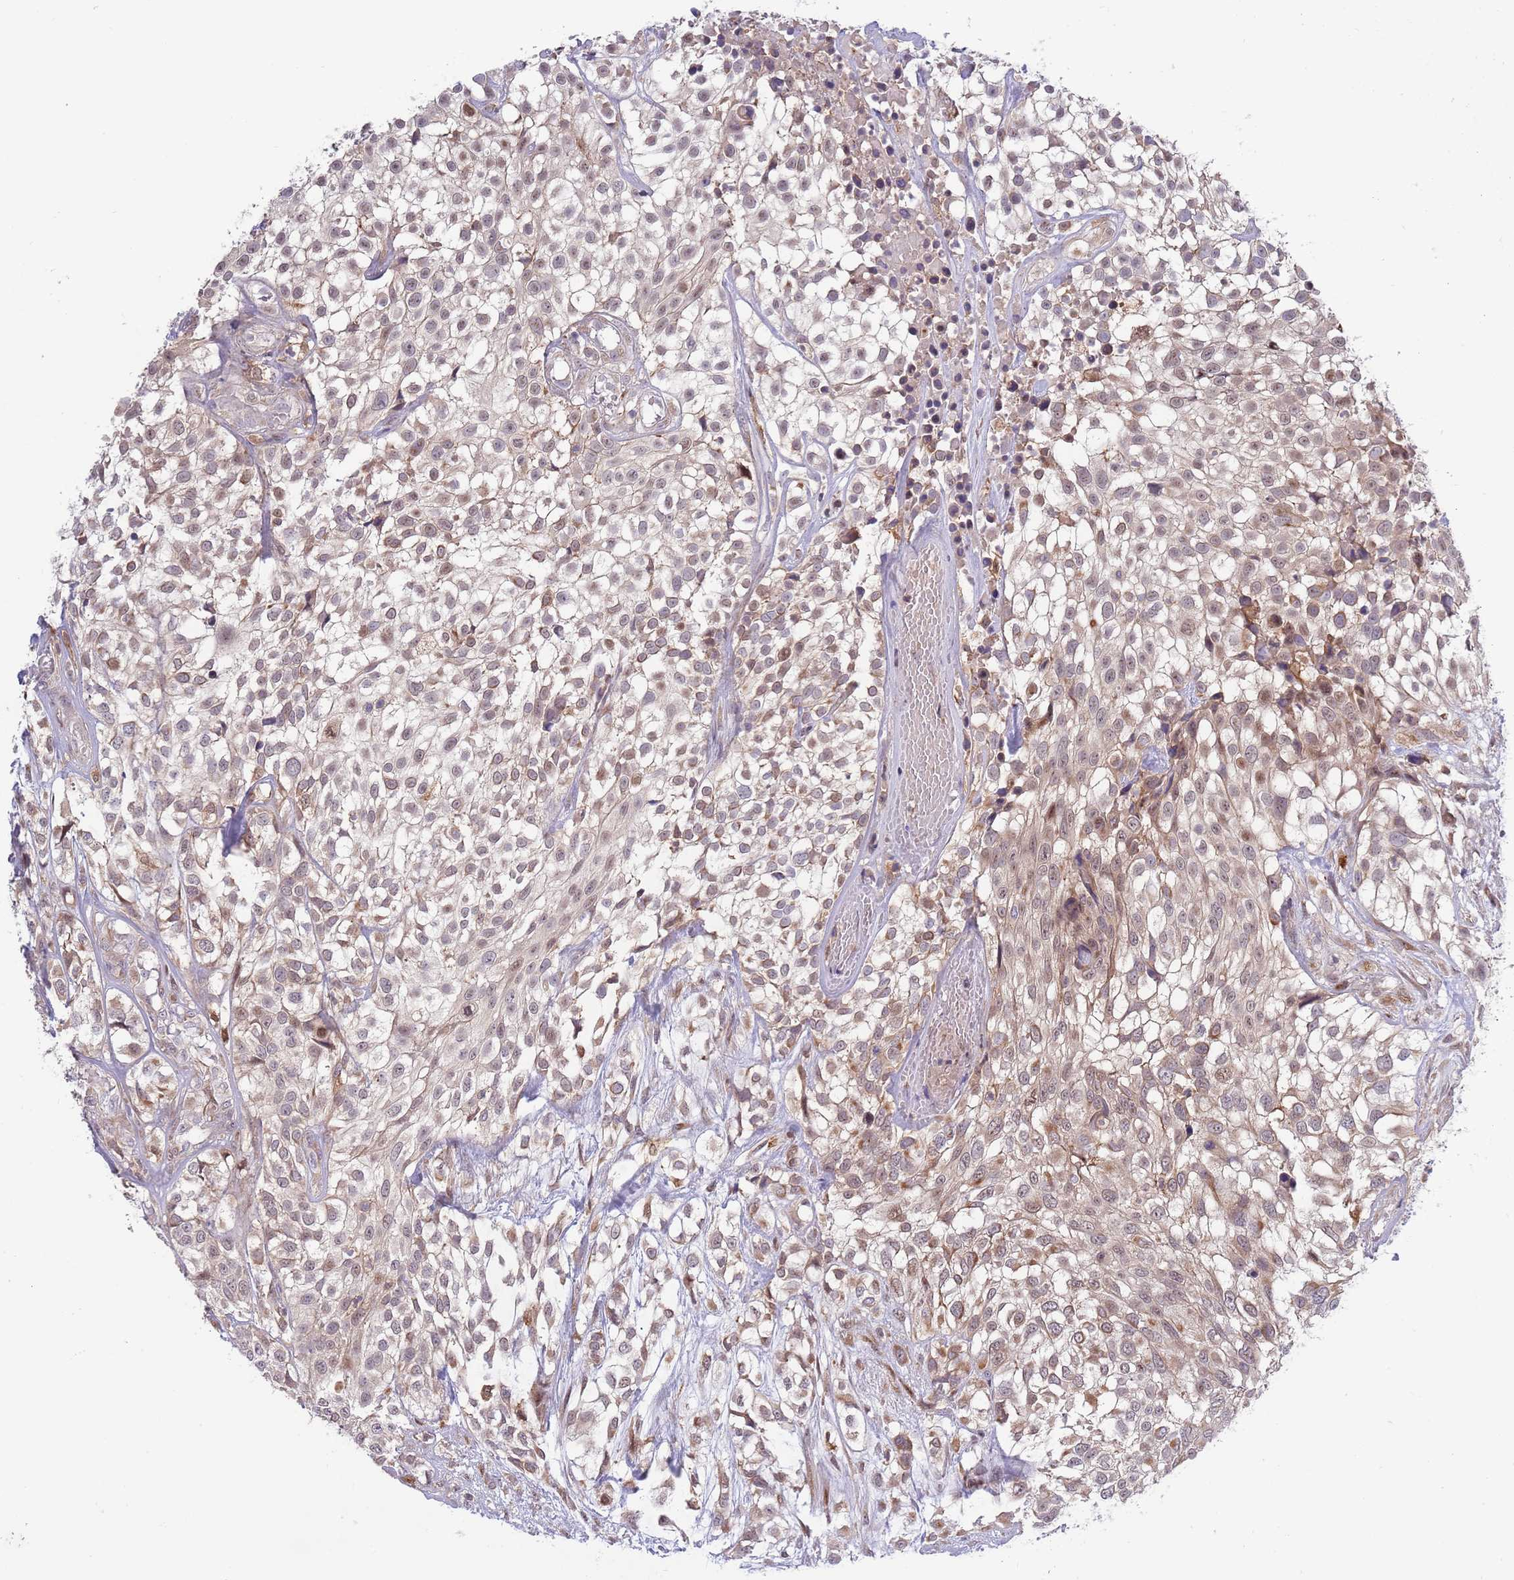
{"staining": {"intensity": "weak", "quantity": "<25%", "location": "nuclear"}, "tissue": "urothelial cancer", "cell_type": "Tumor cells", "image_type": "cancer", "snomed": [{"axis": "morphology", "description": "Urothelial carcinoma, High grade"}, {"axis": "topography", "description": "Urinary bladder"}], "caption": "Immunohistochemistry (IHC) histopathology image of human high-grade urothelial carcinoma stained for a protein (brown), which reveals no positivity in tumor cells. (DAB immunohistochemistry visualized using brightfield microscopy, high magnification).", "gene": "CCNJL", "patient": {"sex": "male", "age": 56}}